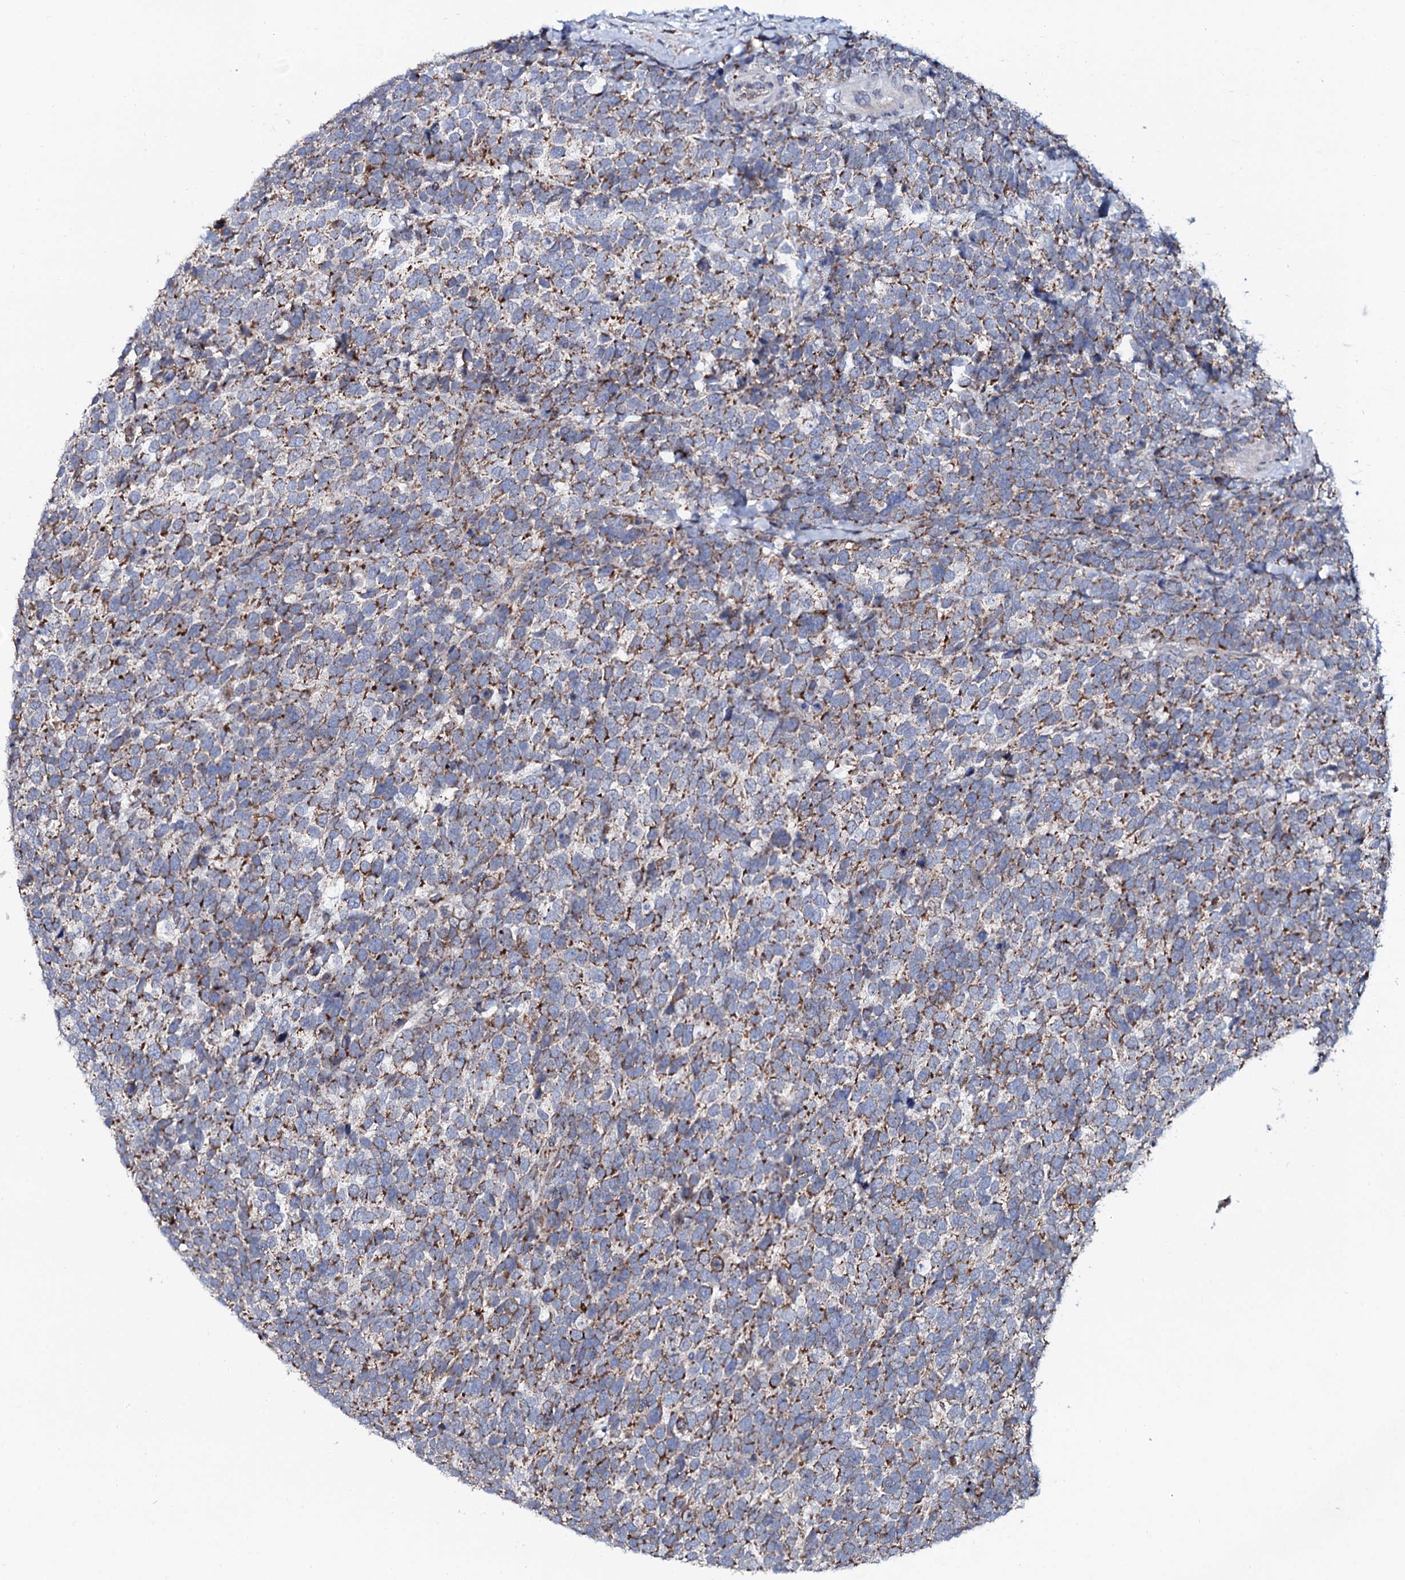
{"staining": {"intensity": "moderate", "quantity": ">75%", "location": "cytoplasmic/membranous"}, "tissue": "urothelial cancer", "cell_type": "Tumor cells", "image_type": "cancer", "snomed": [{"axis": "morphology", "description": "Urothelial carcinoma, High grade"}, {"axis": "topography", "description": "Urinary bladder"}], "caption": "A micrograph showing moderate cytoplasmic/membranous positivity in approximately >75% of tumor cells in urothelial cancer, as visualized by brown immunohistochemical staining.", "gene": "PPP1R3D", "patient": {"sex": "female", "age": 82}}